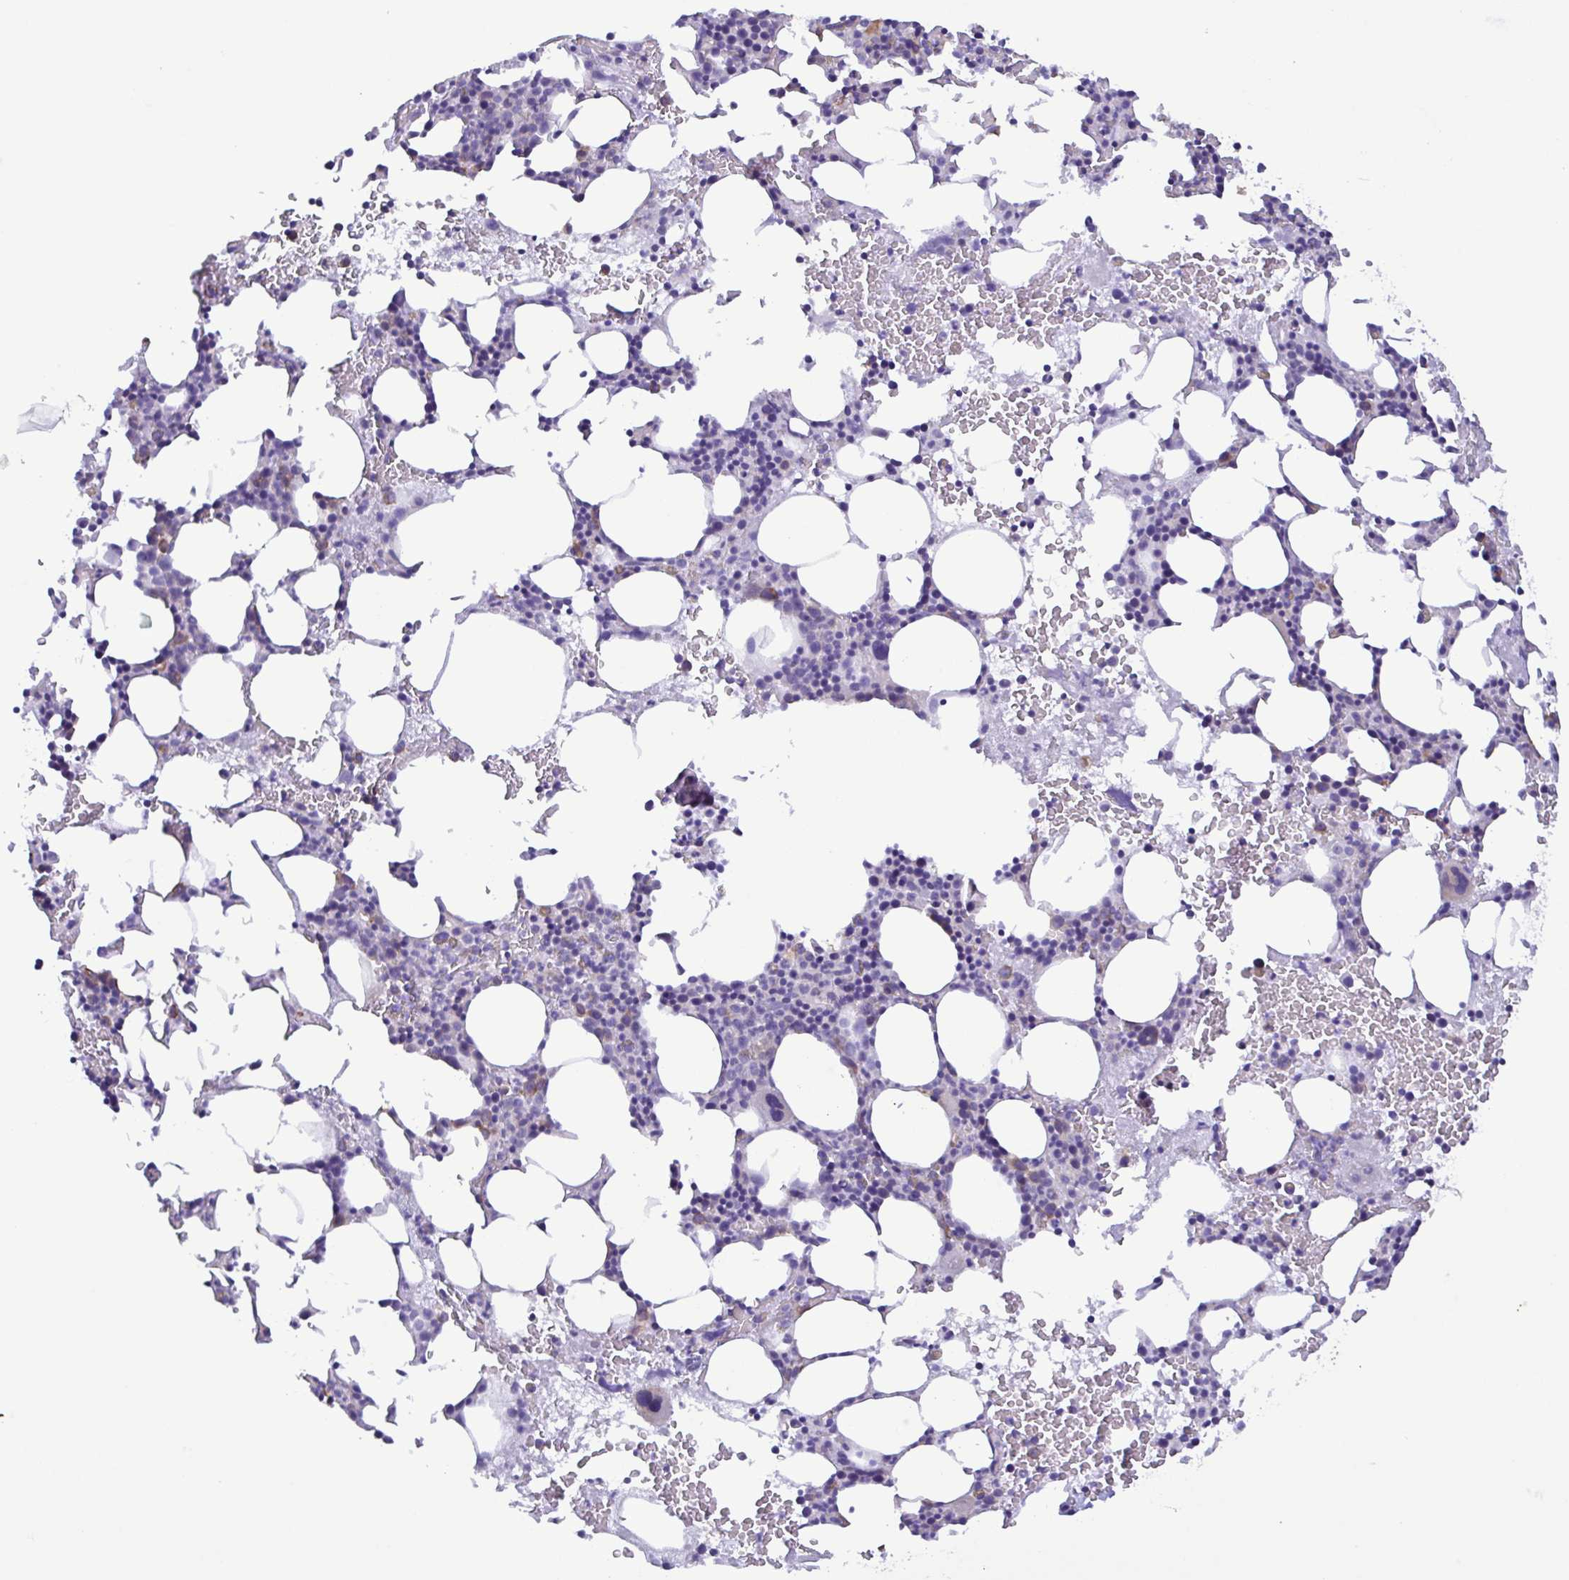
{"staining": {"intensity": "negative", "quantity": "none", "location": "none"}, "tissue": "bone marrow", "cell_type": "Hematopoietic cells", "image_type": "normal", "snomed": [{"axis": "morphology", "description": "Normal tissue, NOS"}, {"axis": "topography", "description": "Bone marrow"}], "caption": "Immunohistochemistry (IHC) histopathology image of benign bone marrow: human bone marrow stained with DAB displays no significant protein staining in hematopoietic cells.", "gene": "TNNI3", "patient": {"sex": "female", "age": 72}}